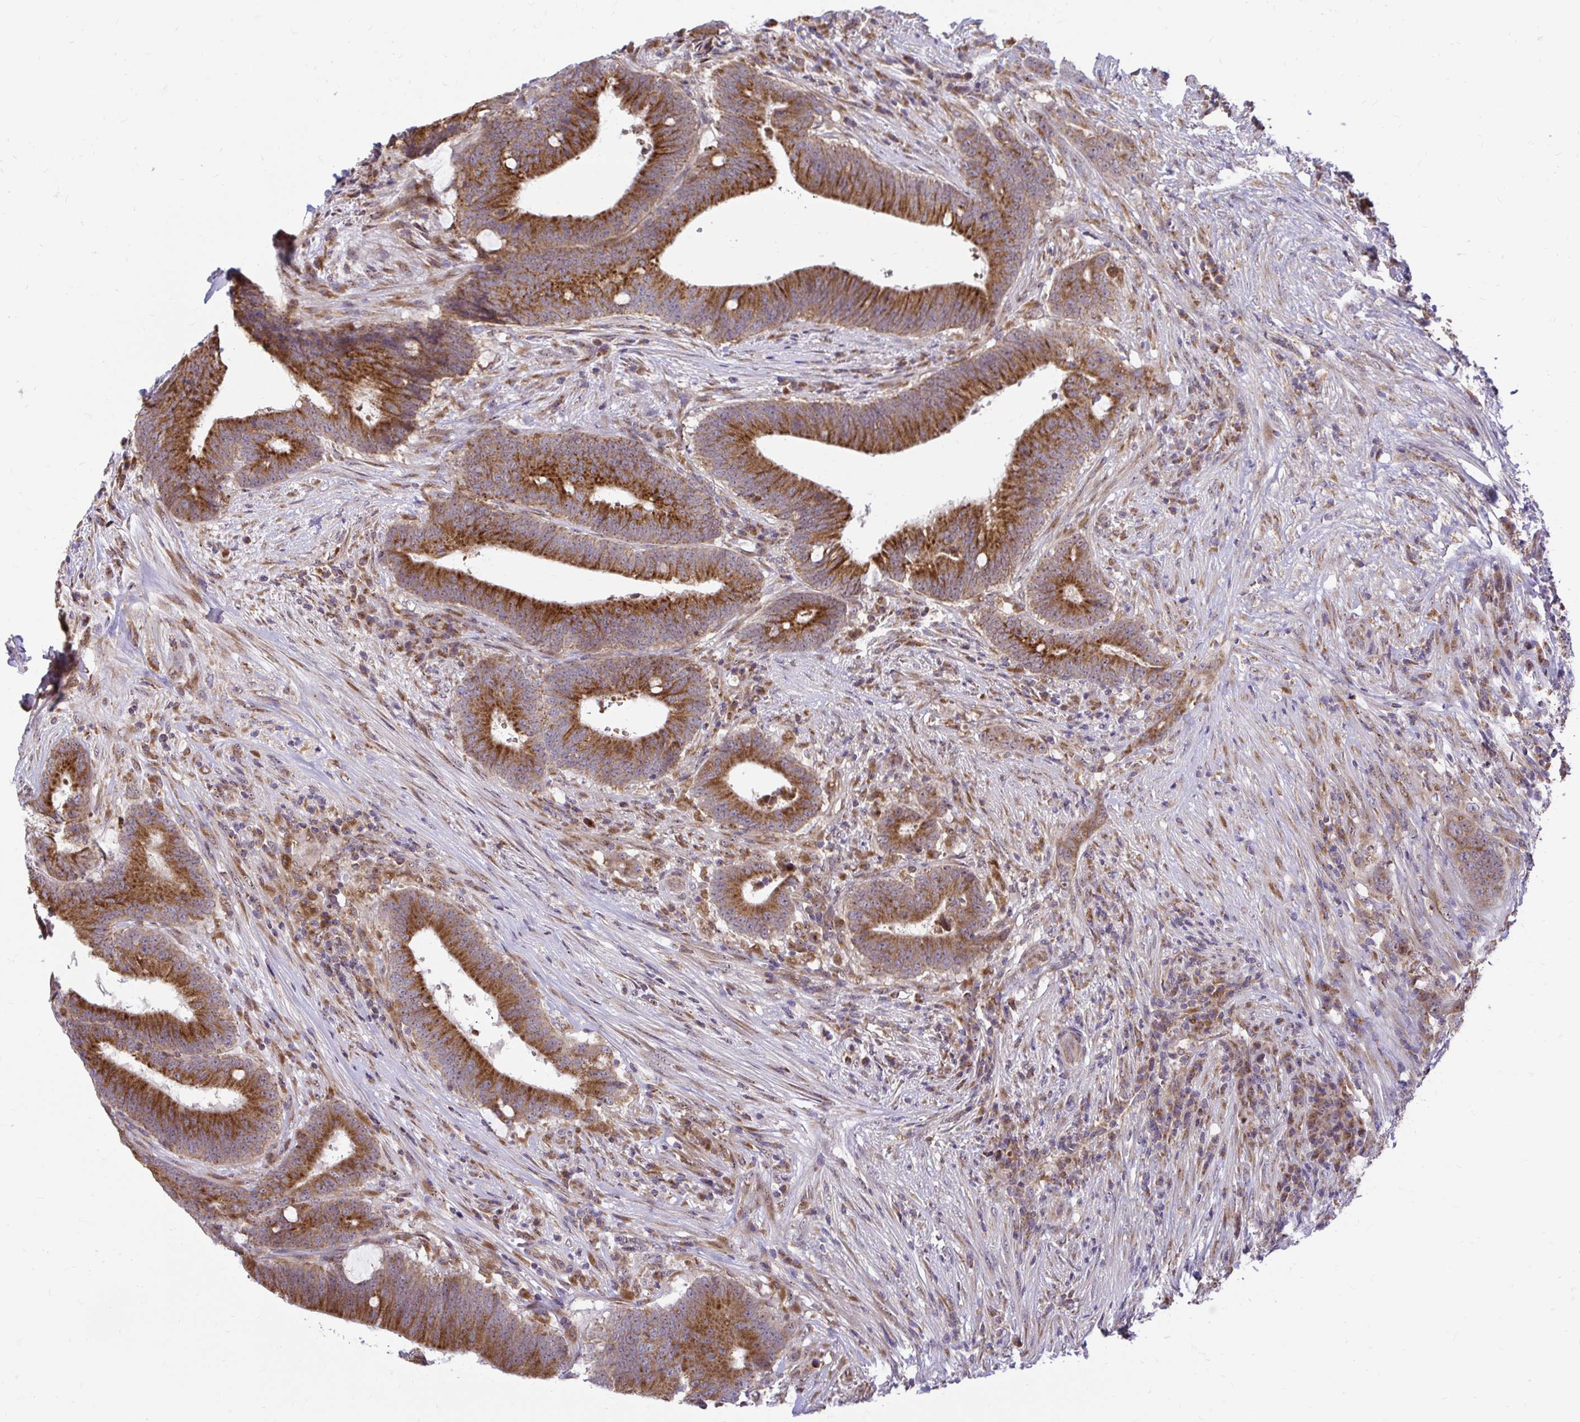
{"staining": {"intensity": "strong", "quantity": ">75%", "location": "cytoplasmic/membranous"}, "tissue": "colorectal cancer", "cell_type": "Tumor cells", "image_type": "cancer", "snomed": [{"axis": "morphology", "description": "Adenocarcinoma, NOS"}, {"axis": "topography", "description": "Colon"}], "caption": "Colorectal adenocarcinoma was stained to show a protein in brown. There is high levels of strong cytoplasmic/membranous expression in approximately >75% of tumor cells.", "gene": "VTI1B", "patient": {"sex": "female", "age": 43}}